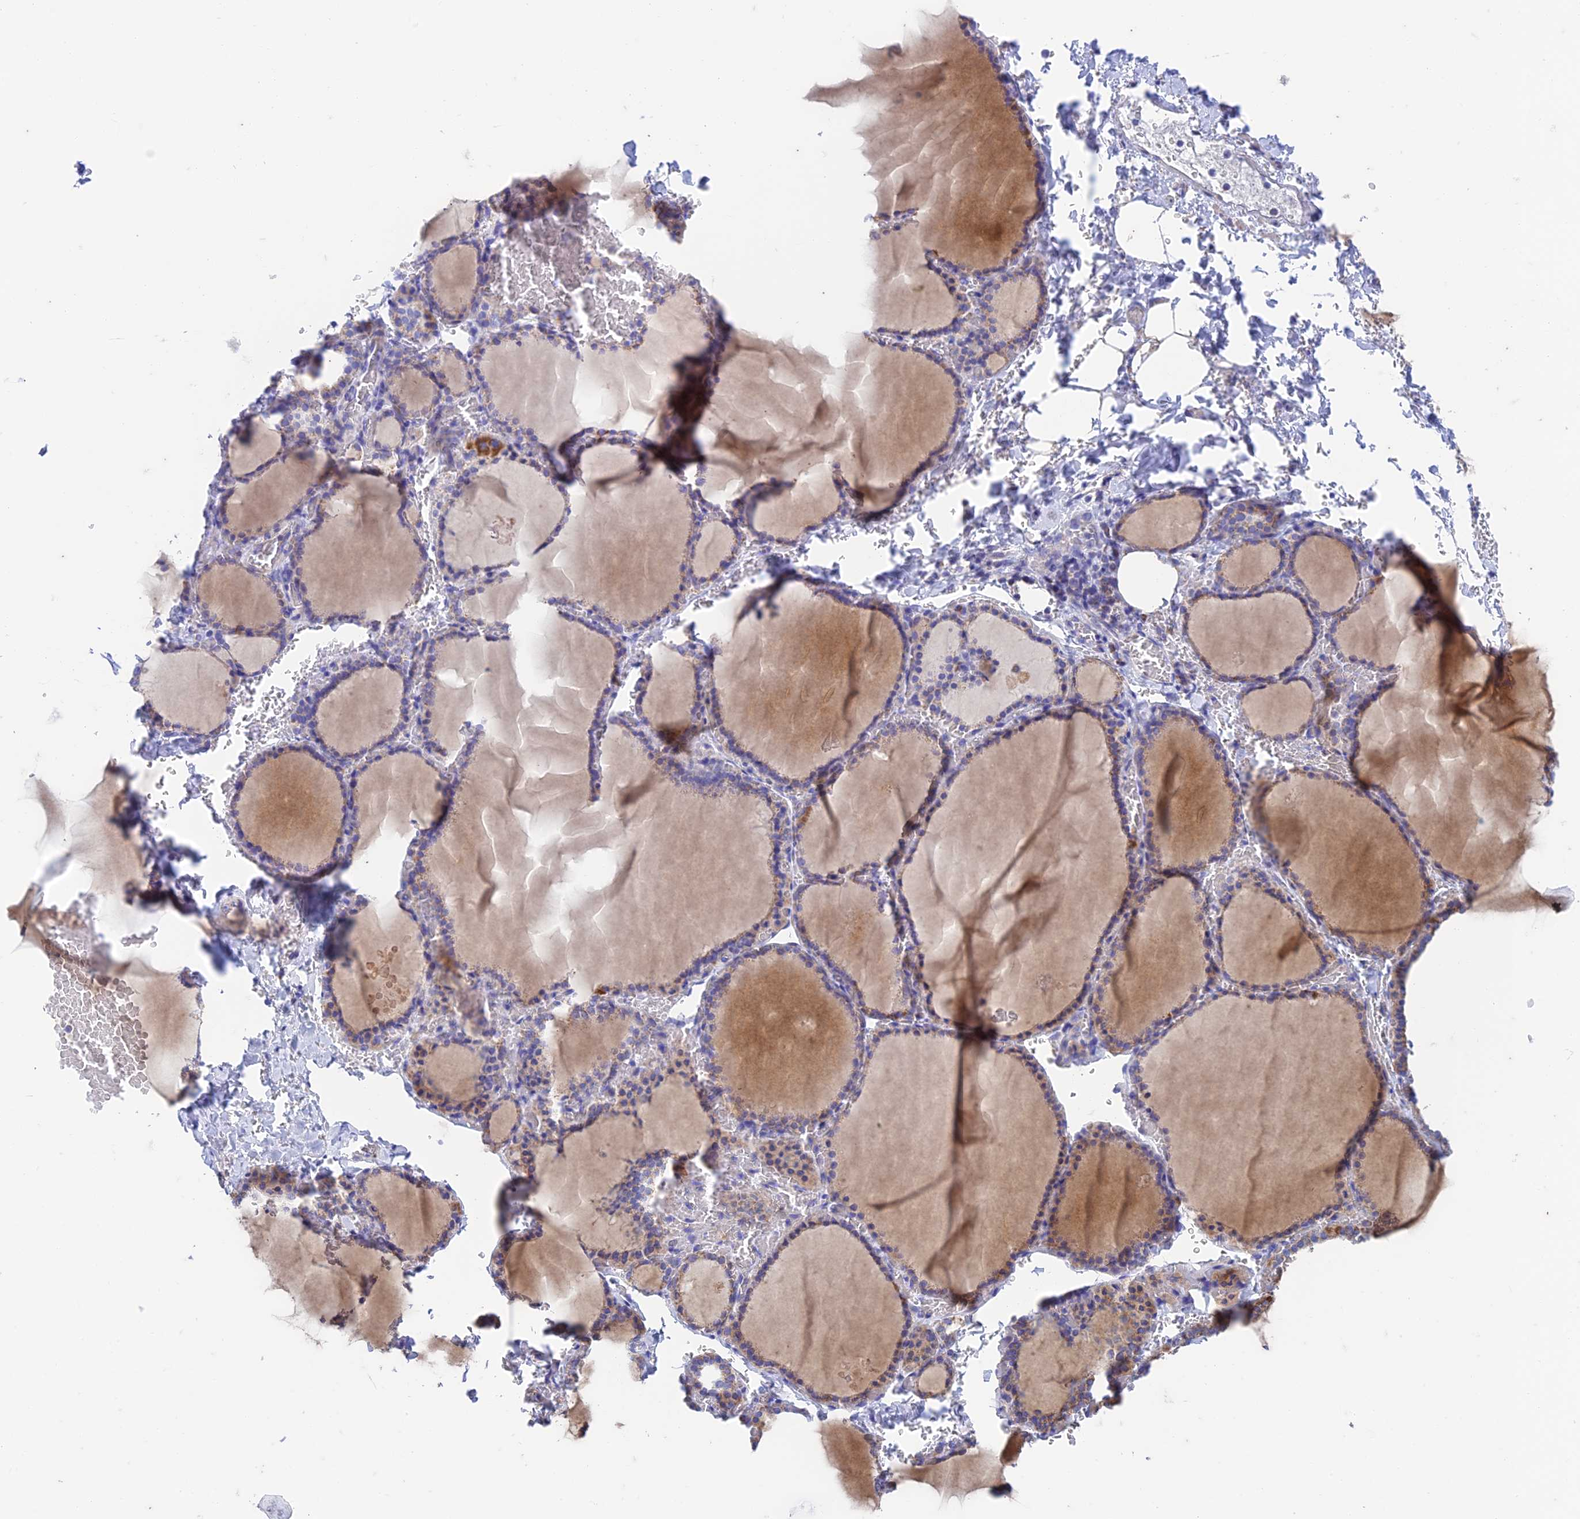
{"staining": {"intensity": "weak", "quantity": "25%-75%", "location": "cytoplasmic/membranous"}, "tissue": "thyroid gland", "cell_type": "Glandular cells", "image_type": "normal", "snomed": [{"axis": "morphology", "description": "Normal tissue, NOS"}, {"axis": "topography", "description": "Thyroid gland"}], "caption": "Immunohistochemical staining of benign thyroid gland exhibits 25%-75% levels of weak cytoplasmic/membranous protein expression in about 25%-75% of glandular cells.", "gene": "ZNF181", "patient": {"sex": "female", "age": 39}}